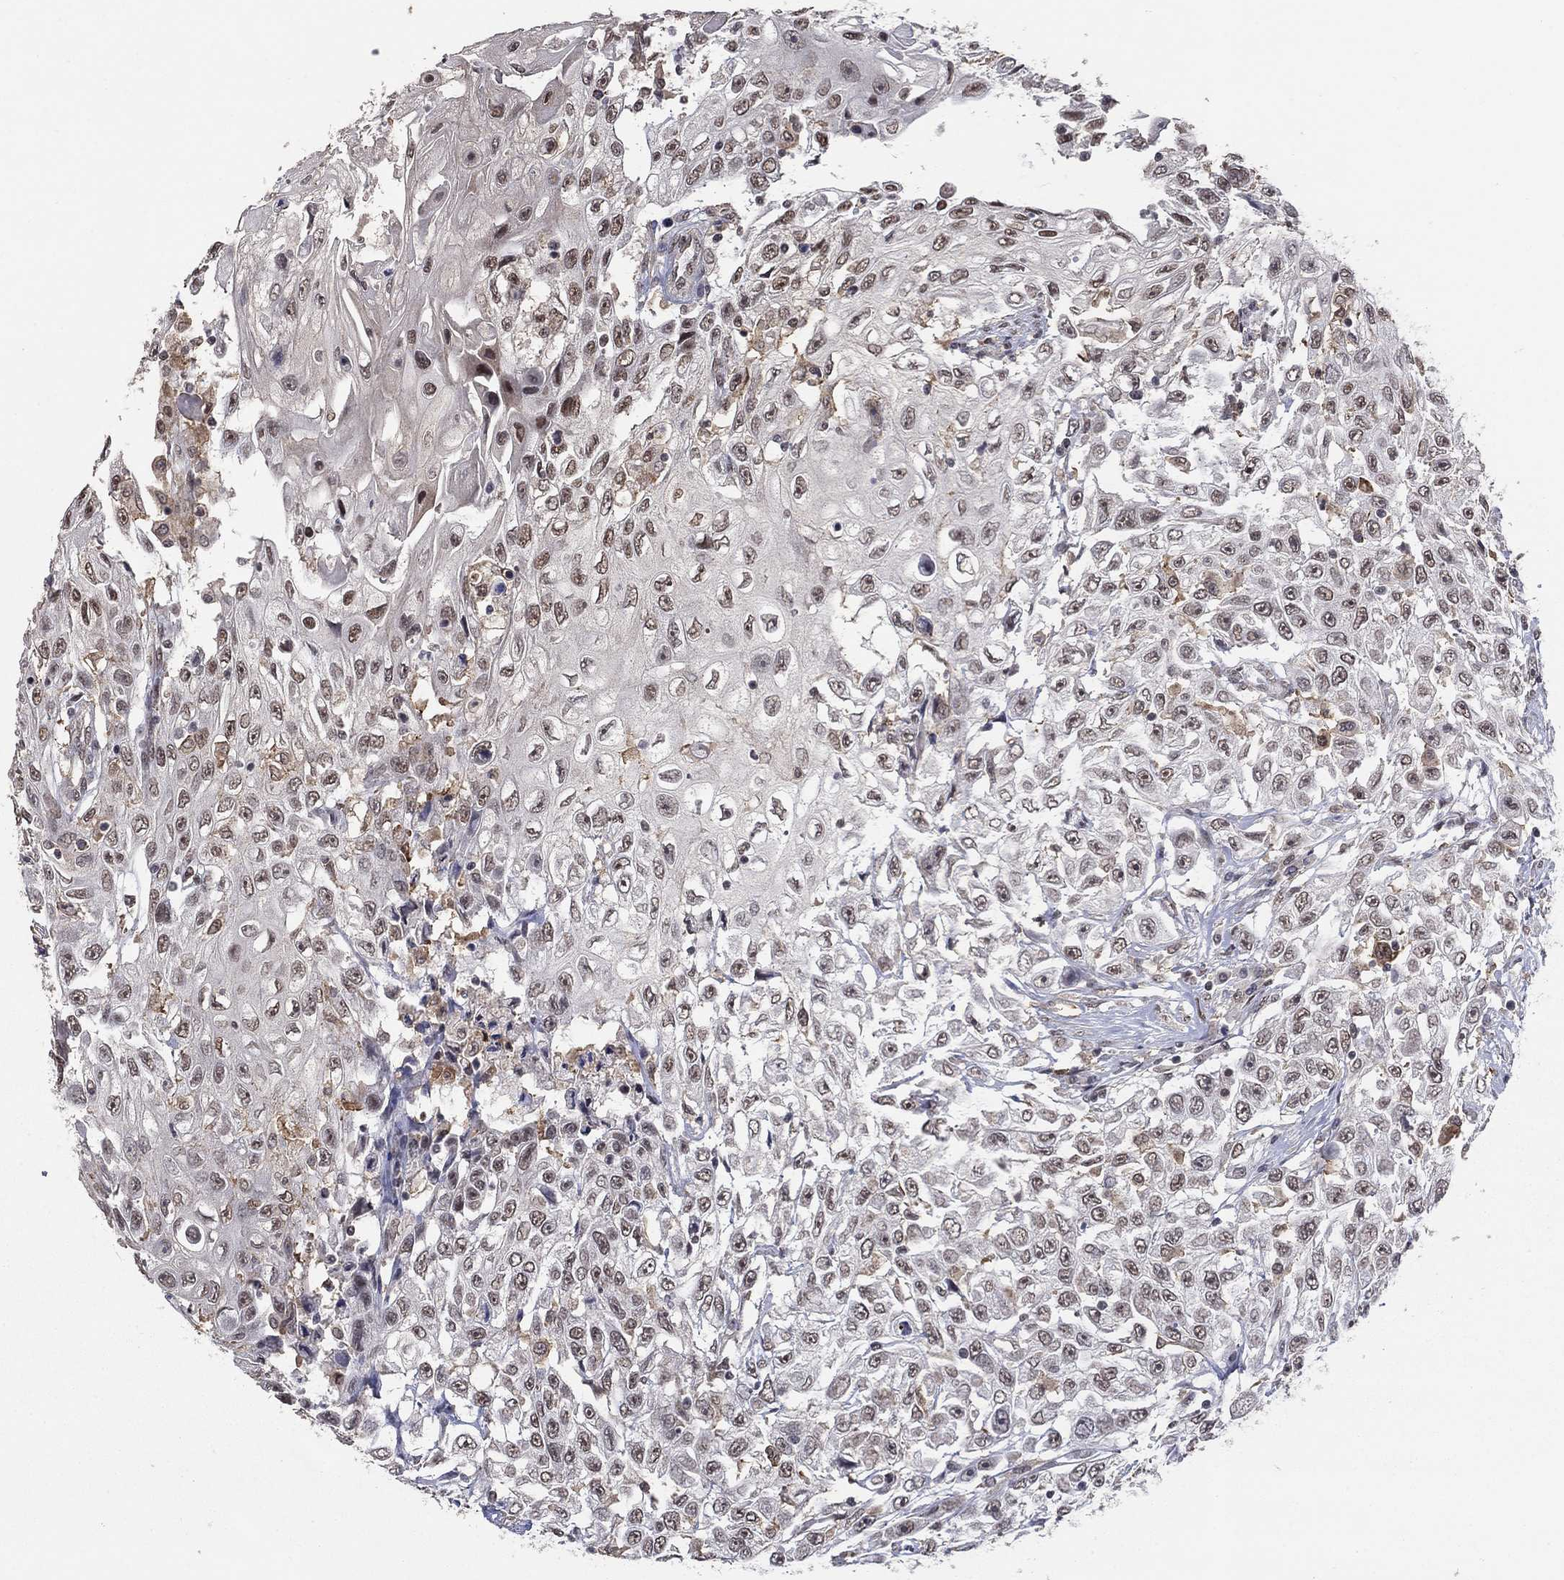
{"staining": {"intensity": "weak", "quantity": "25%-75%", "location": "nuclear"}, "tissue": "urothelial cancer", "cell_type": "Tumor cells", "image_type": "cancer", "snomed": [{"axis": "morphology", "description": "Urothelial carcinoma, High grade"}, {"axis": "topography", "description": "Urinary bladder"}], "caption": "A photomicrograph of urothelial cancer stained for a protein shows weak nuclear brown staining in tumor cells.", "gene": "GRIA3", "patient": {"sex": "female", "age": 56}}